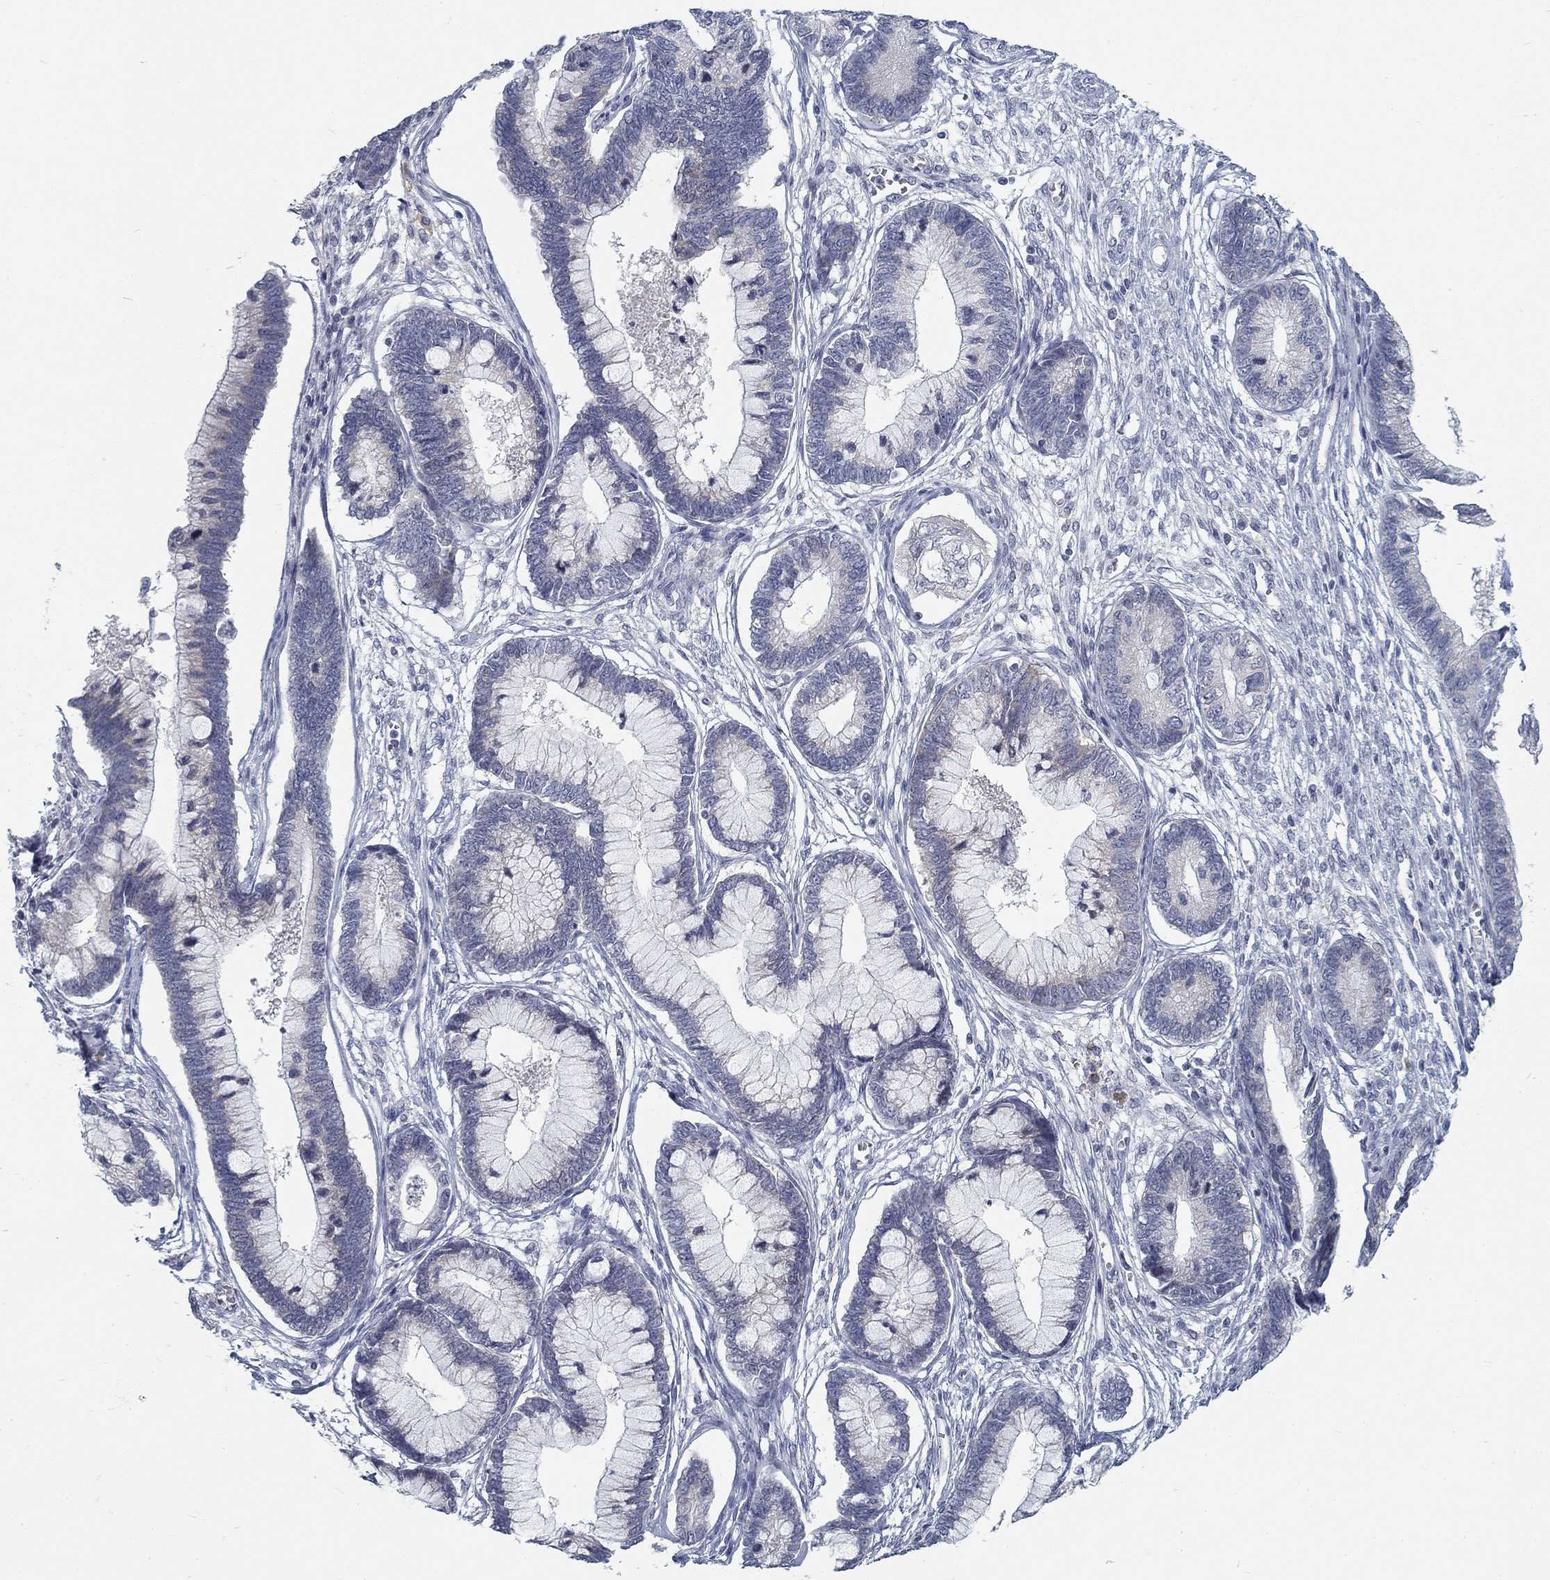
{"staining": {"intensity": "negative", "quantity": "none", "location": "none"}, "tissue": "cervical cancer", "cell_type": "Tumor cells", "image_type": "cancer", "snomed": [{"axis": "morphology", "description": "Adenocarcinoma, NOS"}, {"axis": "topography", "description": "Cervix"}], "caption": "Micrograph shows no protein positivity in tumor cells of adenocarcinoma (cervical) tissue.", "gene": "ATP1A3", "patient": {"sex": "female", "age": 44}}